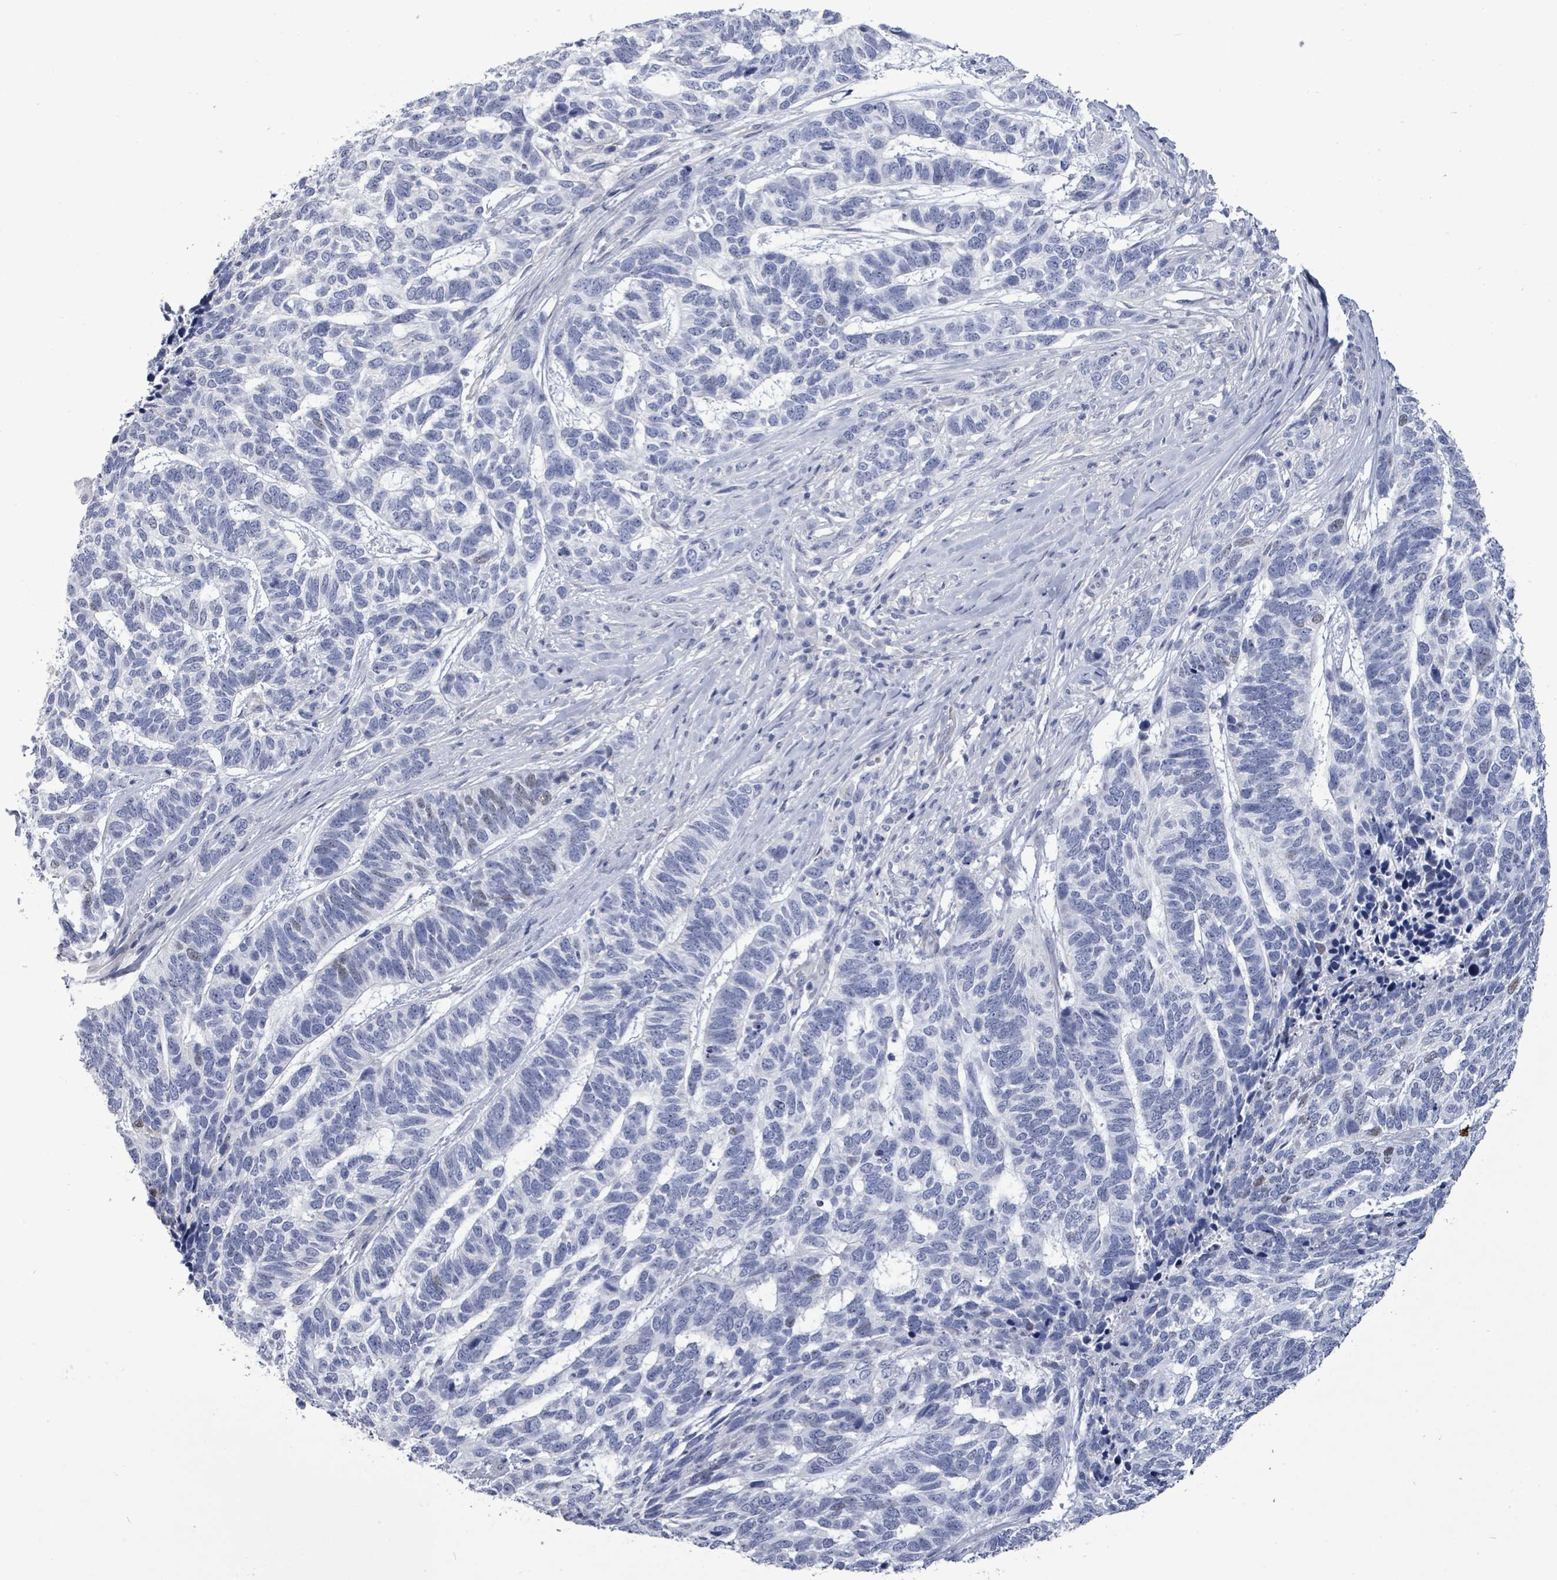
{"staining": {"intensity": "negative", "quantity": "none", "location": "none"}, "tissue": "skin cancer", "cell_type": "Tumor cells", "image_type": "cancer", "snomed": [{"axis": "morphology", "description": "Basal cell carcinoma"}, {"axis": "topography", "description": "Skin"}], "caption": "This is an immunohistochemistry (IHC) photomicrograph of human skin cancer. There is no staining in tumor cells.", "gene": "CT45A5", "patient": {"sex": "female", "age": 65}}